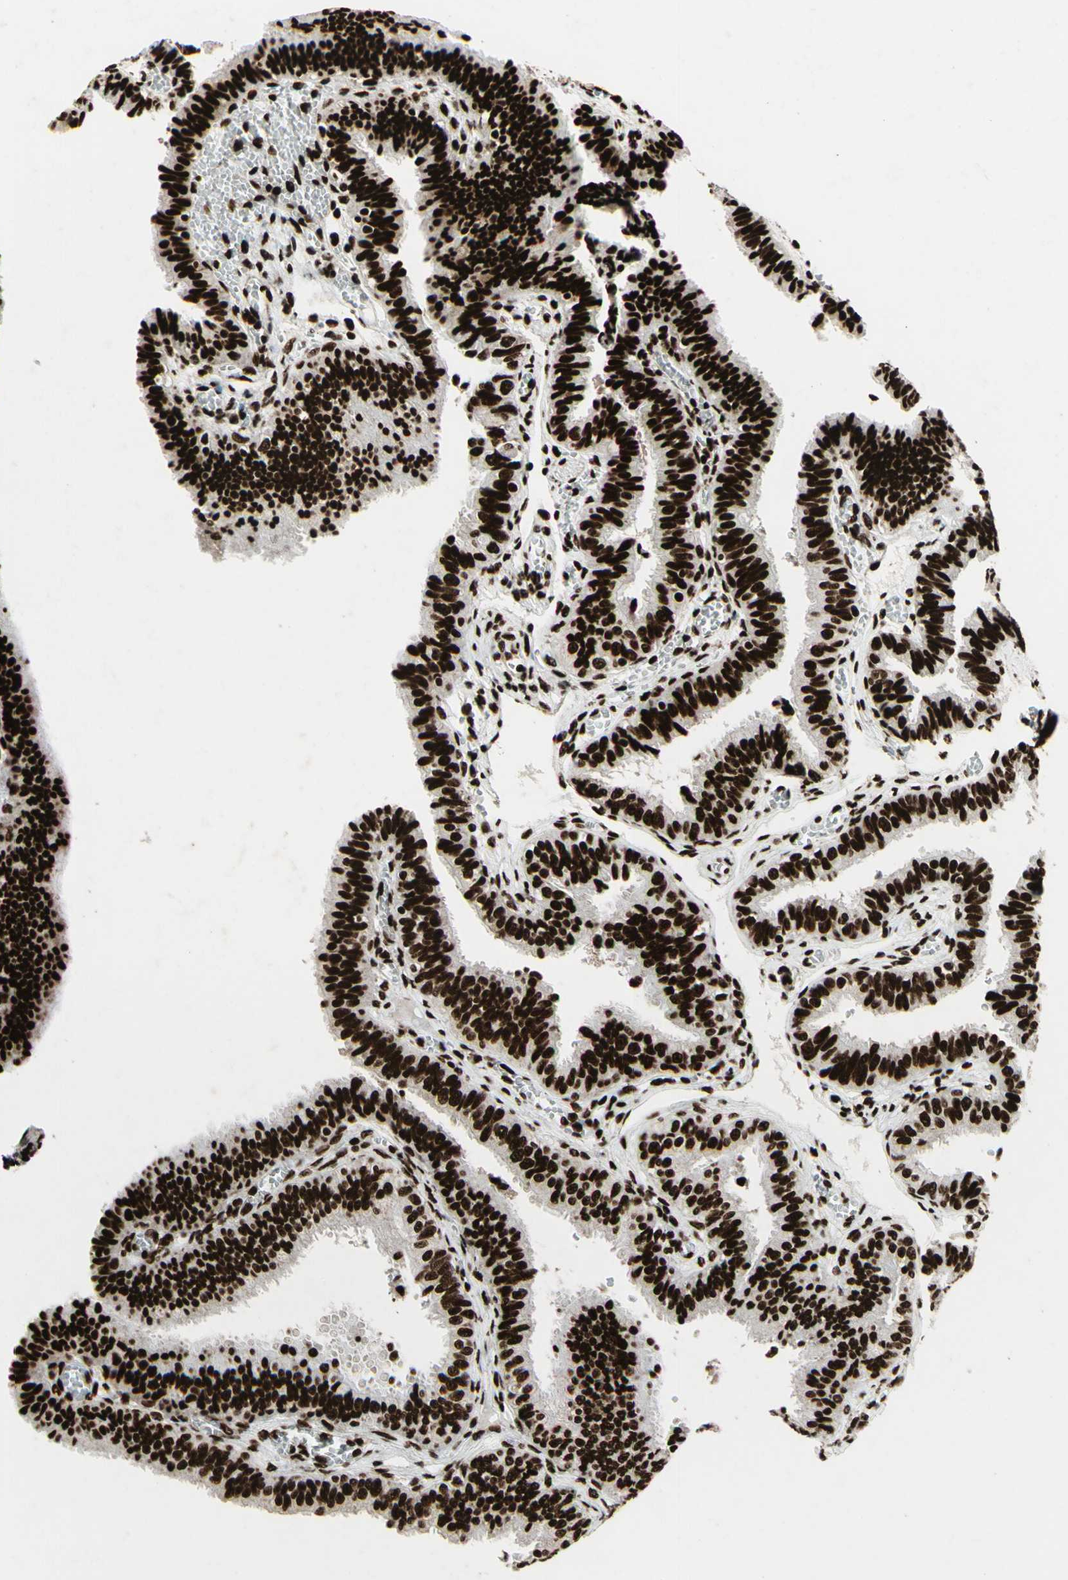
{"staining": {"intensity": "strong", "quantity": ">75%", "location": "nuclear"}, "tissue": "fallopian tube", "cell_type": "Glandular cells", "image_type": "normal", "snomed": [{"axis": "morphology", "description": "Normal tissue, NOS"}, {"axis": "topography", "description": "Fallopian tube"}], "caption": "Brown immunohistochemical staining in unremarkable human fallopian tube shows strong nuclear staining in about >75% of glandular cells. The staining is performed using DAB brown chromogen to label protein expression. The nuclei are counter-stained blue using hematoxylin.", "gene": "U2AF2", "patient": {"sex": "female", "age": 46}}